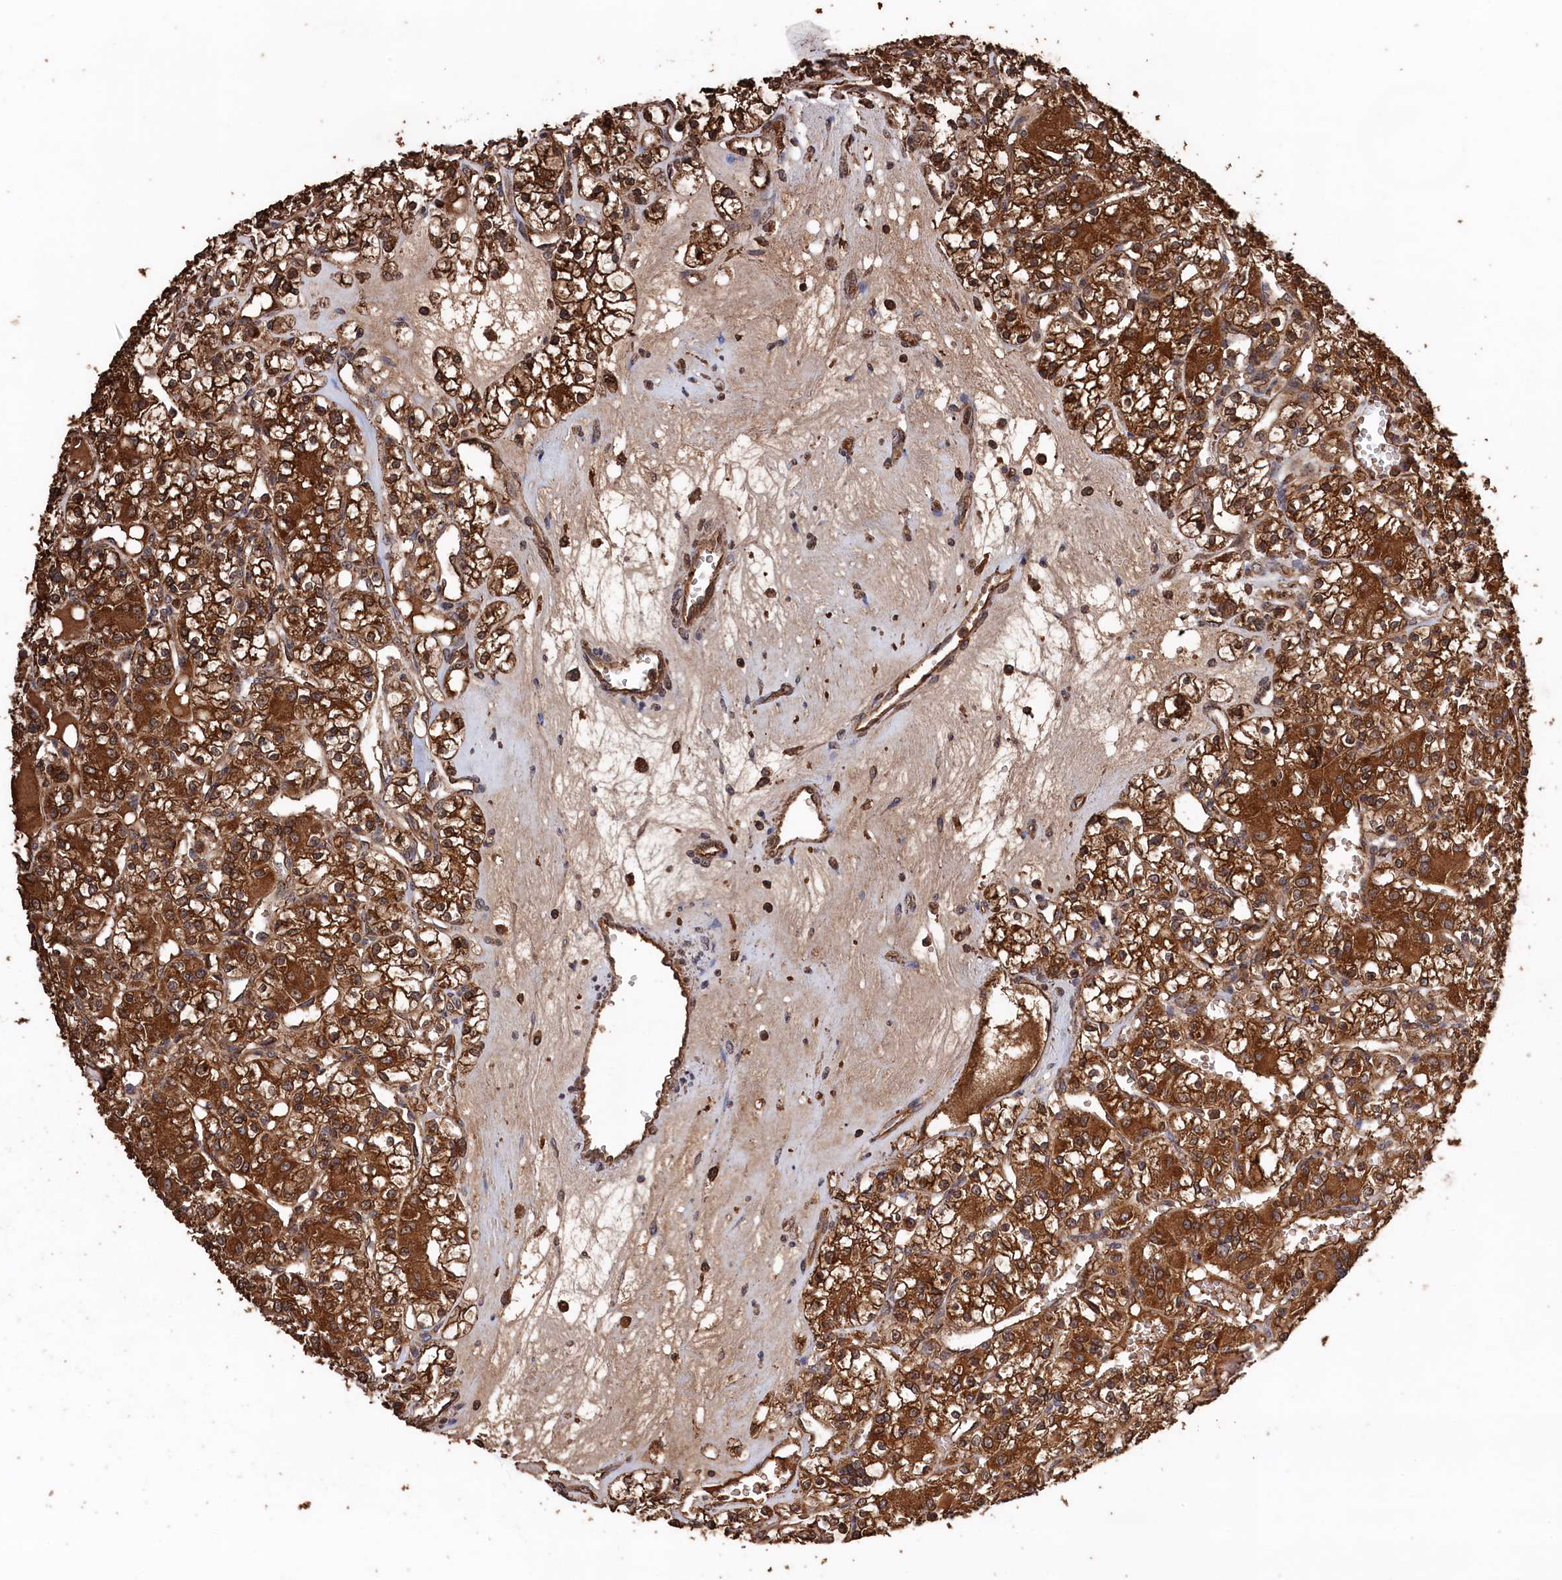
{"staining": {"intensity": "strong", "quantity": ">75%", "location": "cytoplasmic/membranous"}, "tissue": "renal cancer", "cell_type": "Tumor cells", "image_type": "cancer", "snomed": [{"axis": "morphology", "description": "Adenocarcinoma, NOS"}, {"axis": "topography", "description": "Kidney"}], "caption": "High-power microscopy captured an immunohistochemistry histopathology image of renal cancer (adenocarcinoma), revealing strong cytoplasmic/membranous staining in about >75% of tumor cells.", "gene": "SNX33", "patient": {"sex": "female", "age": 59}}